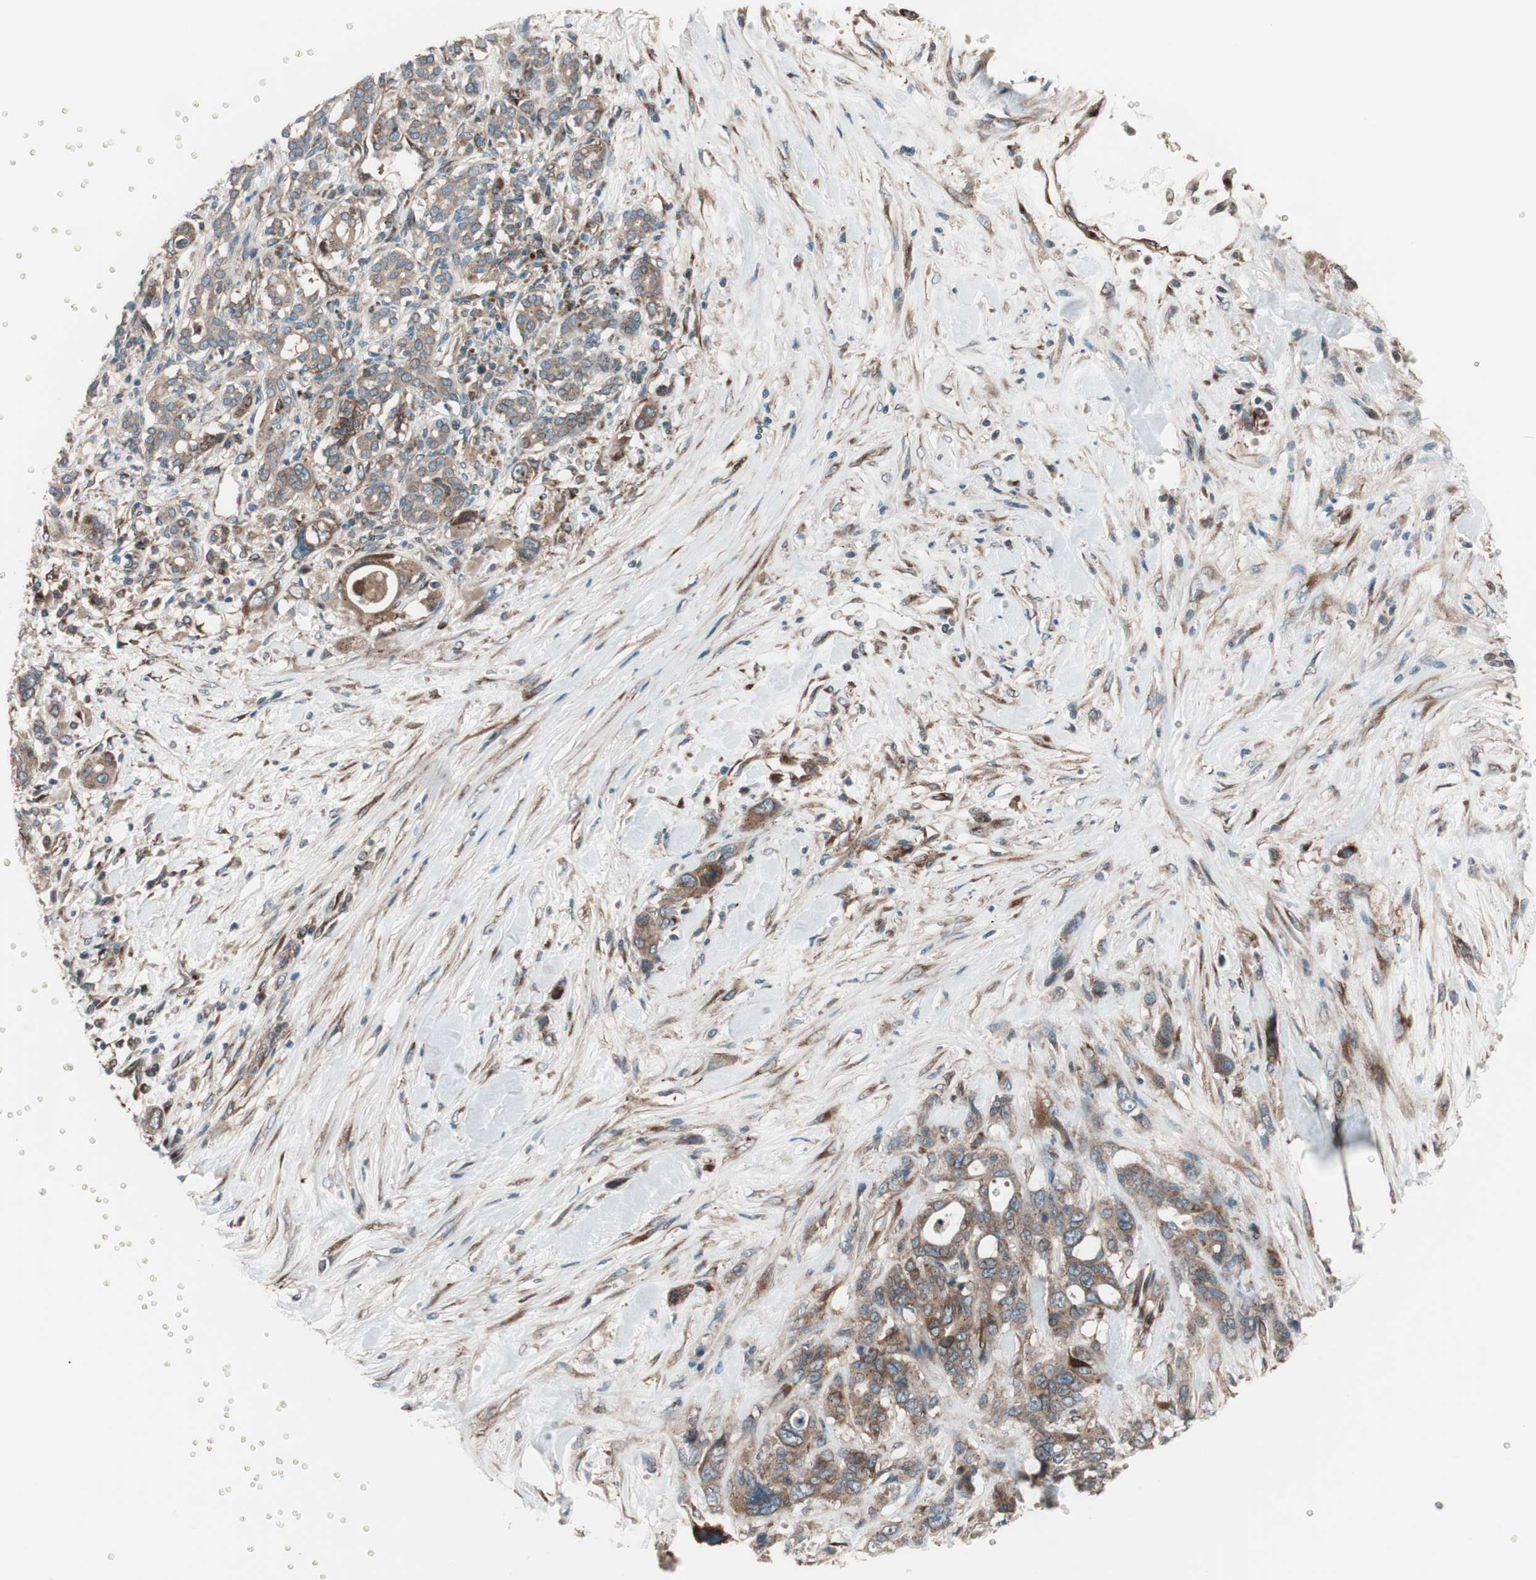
{"staining": {"intensity": "moderate", "quantity": ">75%", "location": "cytoplasmic/membranous"}, "tissue": "pancreatic cancer", "cell_type": "Tumor cells", "image_type": "cancer", "snomed": [{"axis": "morphology", "description": "Adenocarcinoma, NOS"}, {"axis": "topography", "description": "Pancreas"}], "caption": "Tumor cells show moderate cytoplasmic/membranous expression in about >75% of cells in pancreatic cancer. The protein of interest is stained brown, and the nuclei are stained in blue (DAB IHC with brightfield microscopy, high magnification).", "gene": "SEC31A", "patient": {"sex": "male", "age": 46}}